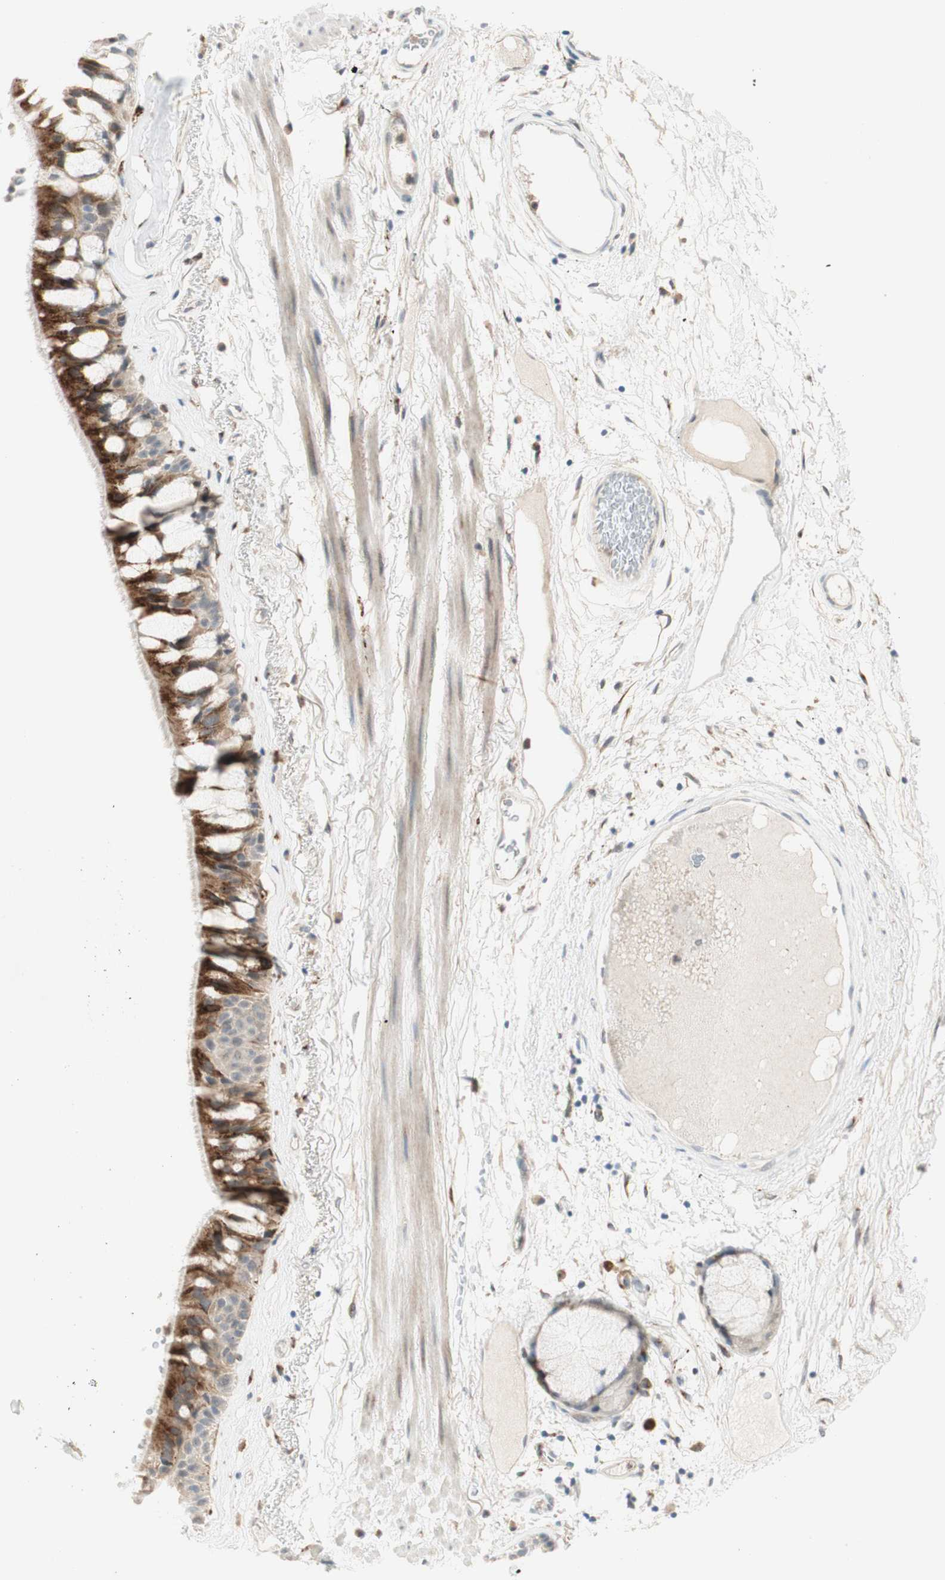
{"staining": {"intensity": "moderate", "quantity": "25%-75%", "location": "cytoplasmic/membranous"}, "tissue": "bronchus", "cell_type": "Respiratory epithelial cells", "image_type": "normal", "snomed": [{"axis": "morphology", "description": "Normal tissue, NOS"}, {"axis": "topography", "description": "Bronchus"}], "caption": "DAB immunohistochemical staining of benign human bronchus reveals moderate cytoplasmic/membranous protein staining in approximately 25%-75% of respiratory epithelial cells.", "gene": "GAPT", "patient": {"sex": "male", "age": 66}}